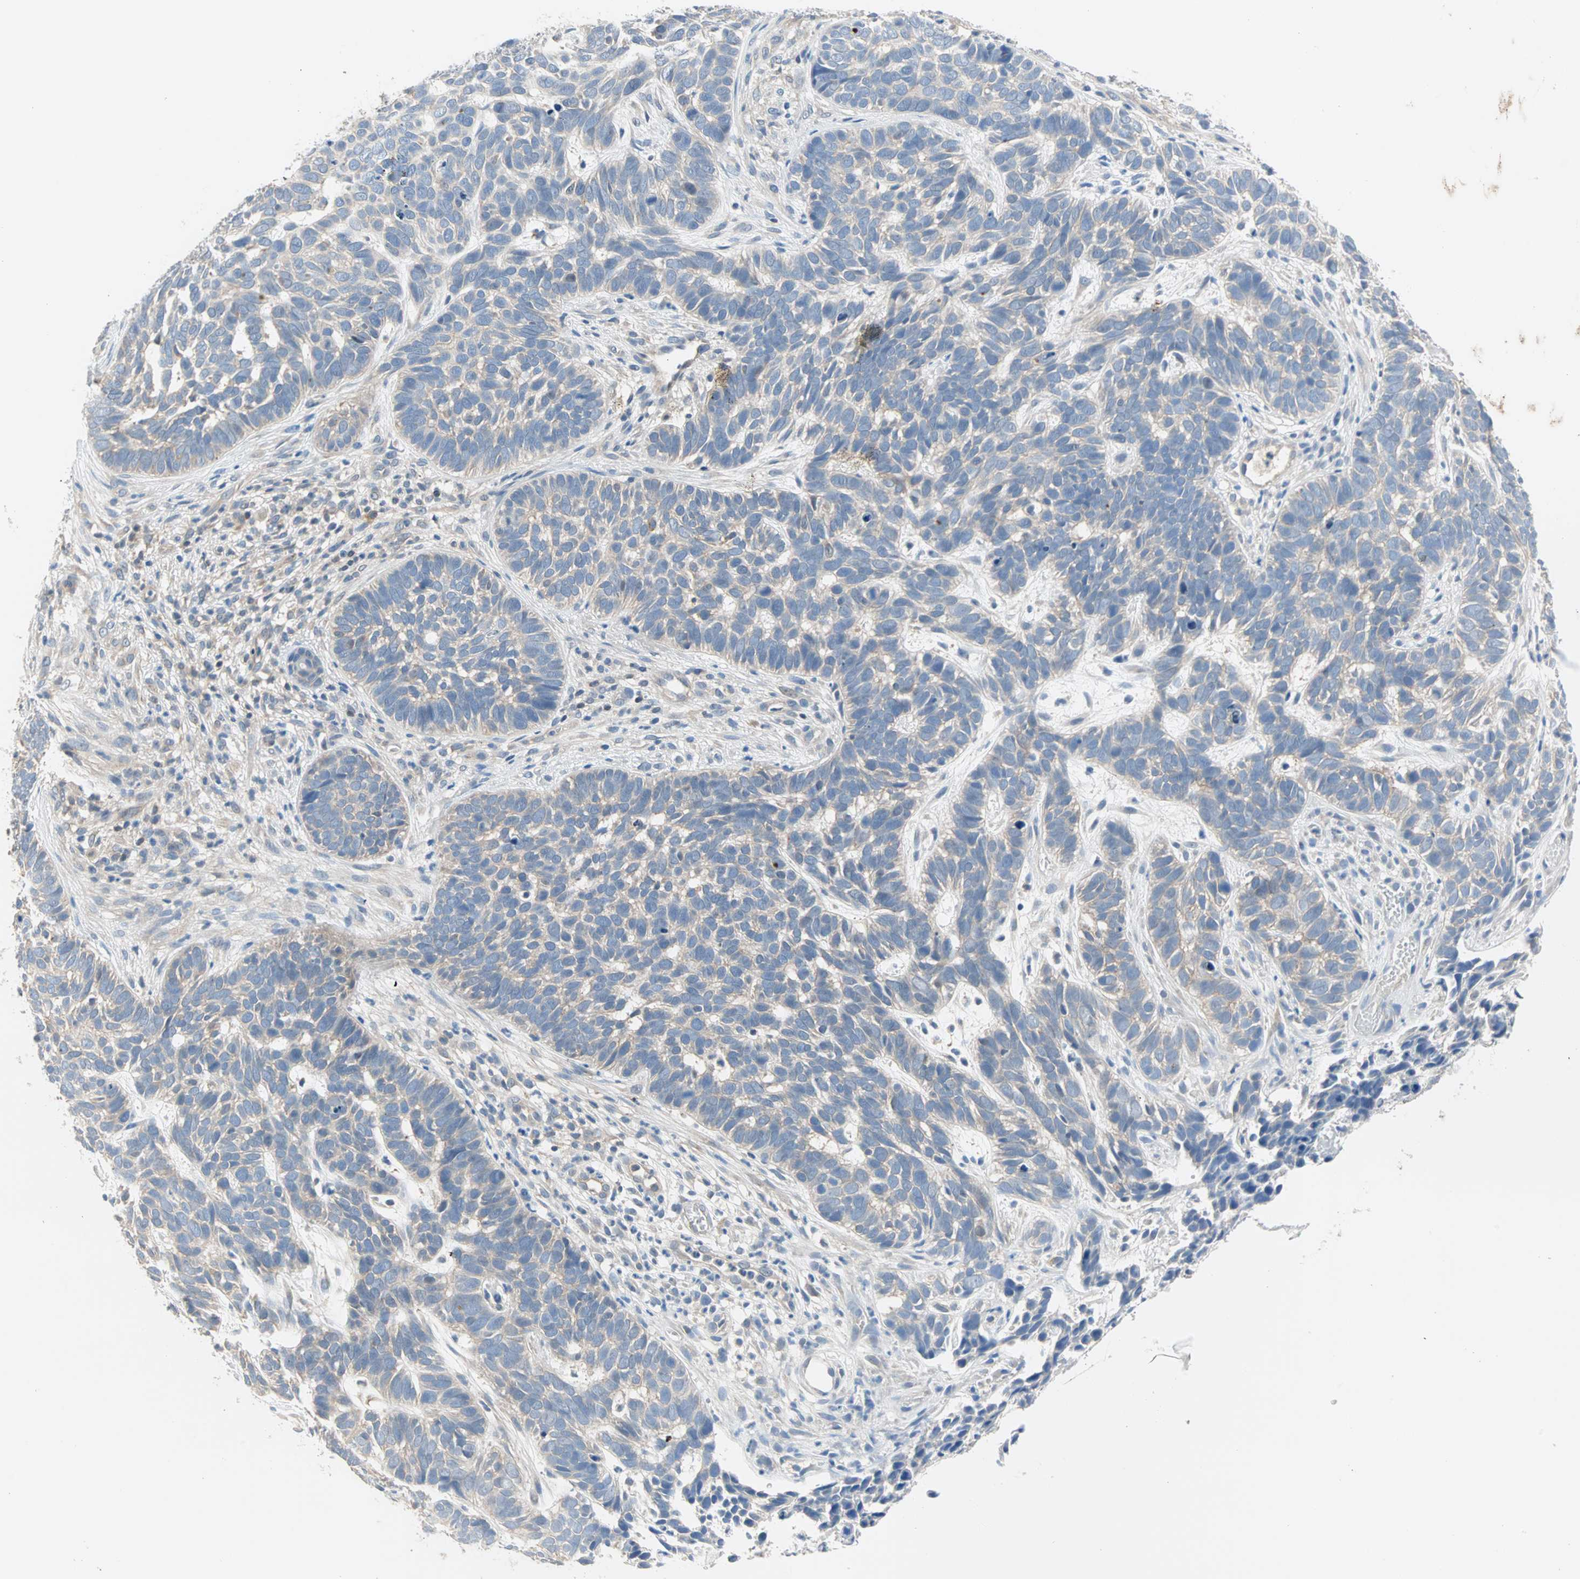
{"staining": {"intensity": "weak", "quantity": ">75%", "location": "cytoplasmic/membranous"}, "tissue": "skin cancer", "cell_type": "Tumor cells", "image_type": "cancer", "snomed": [{"axis": "morphology", "description": "Basal cell carcinoma"}, {"axis": "topography", "description": "Skin"}], "caption": "The immunohistochemical stain highlights weak cytoplasmic/membranous staining in tumor cells of basal cell carcinoma (skin) tissue.", "gene": "MPI", "patient": {"sex": "male", "age": 87}}